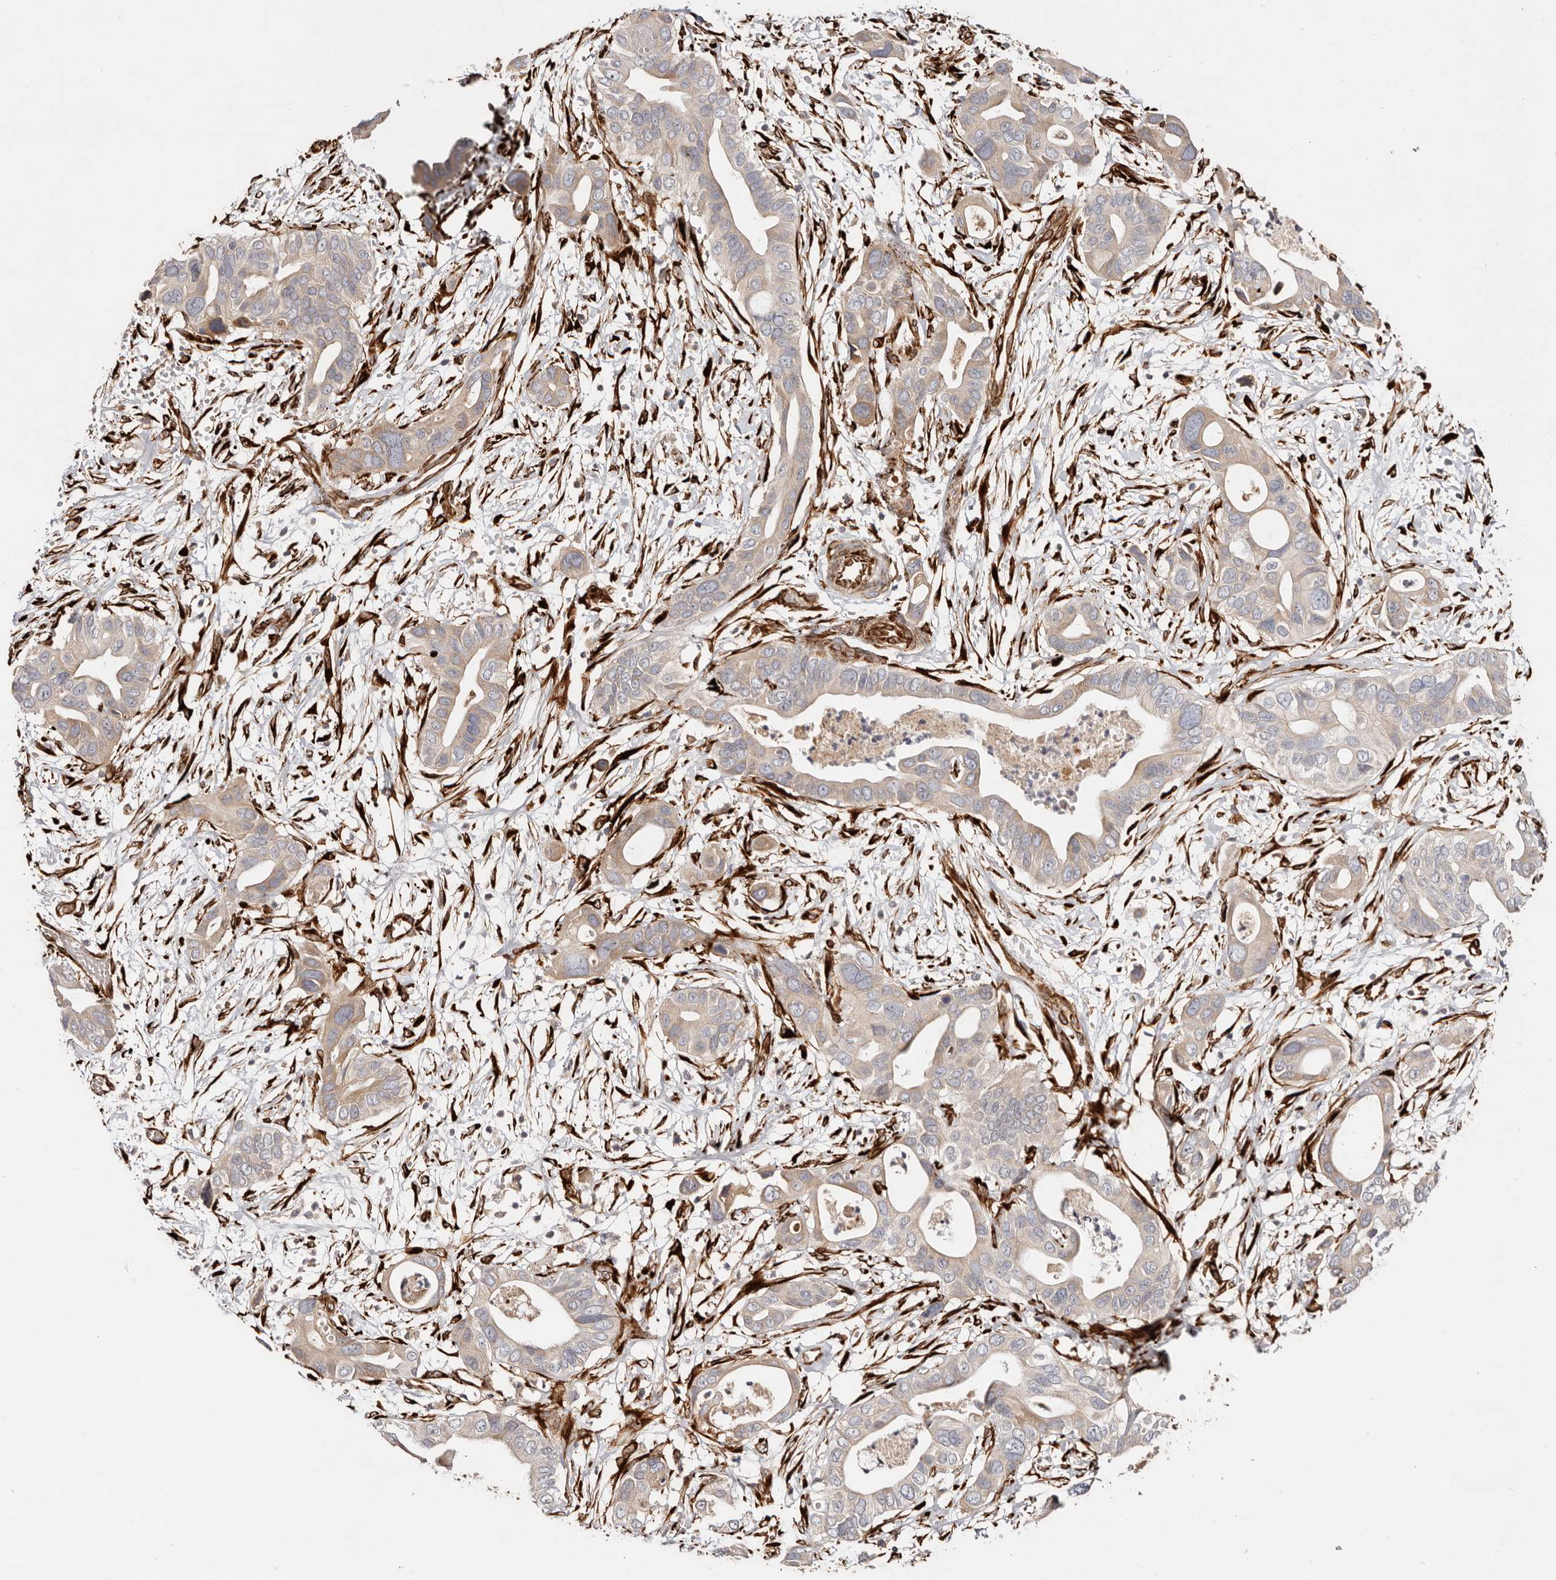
{"staining": {"intensity": "weak", "quantity": "25%-75%", "location": "cytoplasmic/membranous"}, "tissue": "pancreatic cancer", "cell_type": "Tumor cells", "image_type": "cancer", "snomed": [{"axis": "morphology", "description": "Adenocarcinoma, NOS"}, {"axis": "topography", "description": "Pancreas"}], "caption": "Tumor cells display low levels of weak cytoplasmic/membranous positivity in about 25%-75% of cells in pancreatic cancer (adenocarcinoma).", "gene": "SERPINH1", "patient": {"sex": "male", "age": 66}}